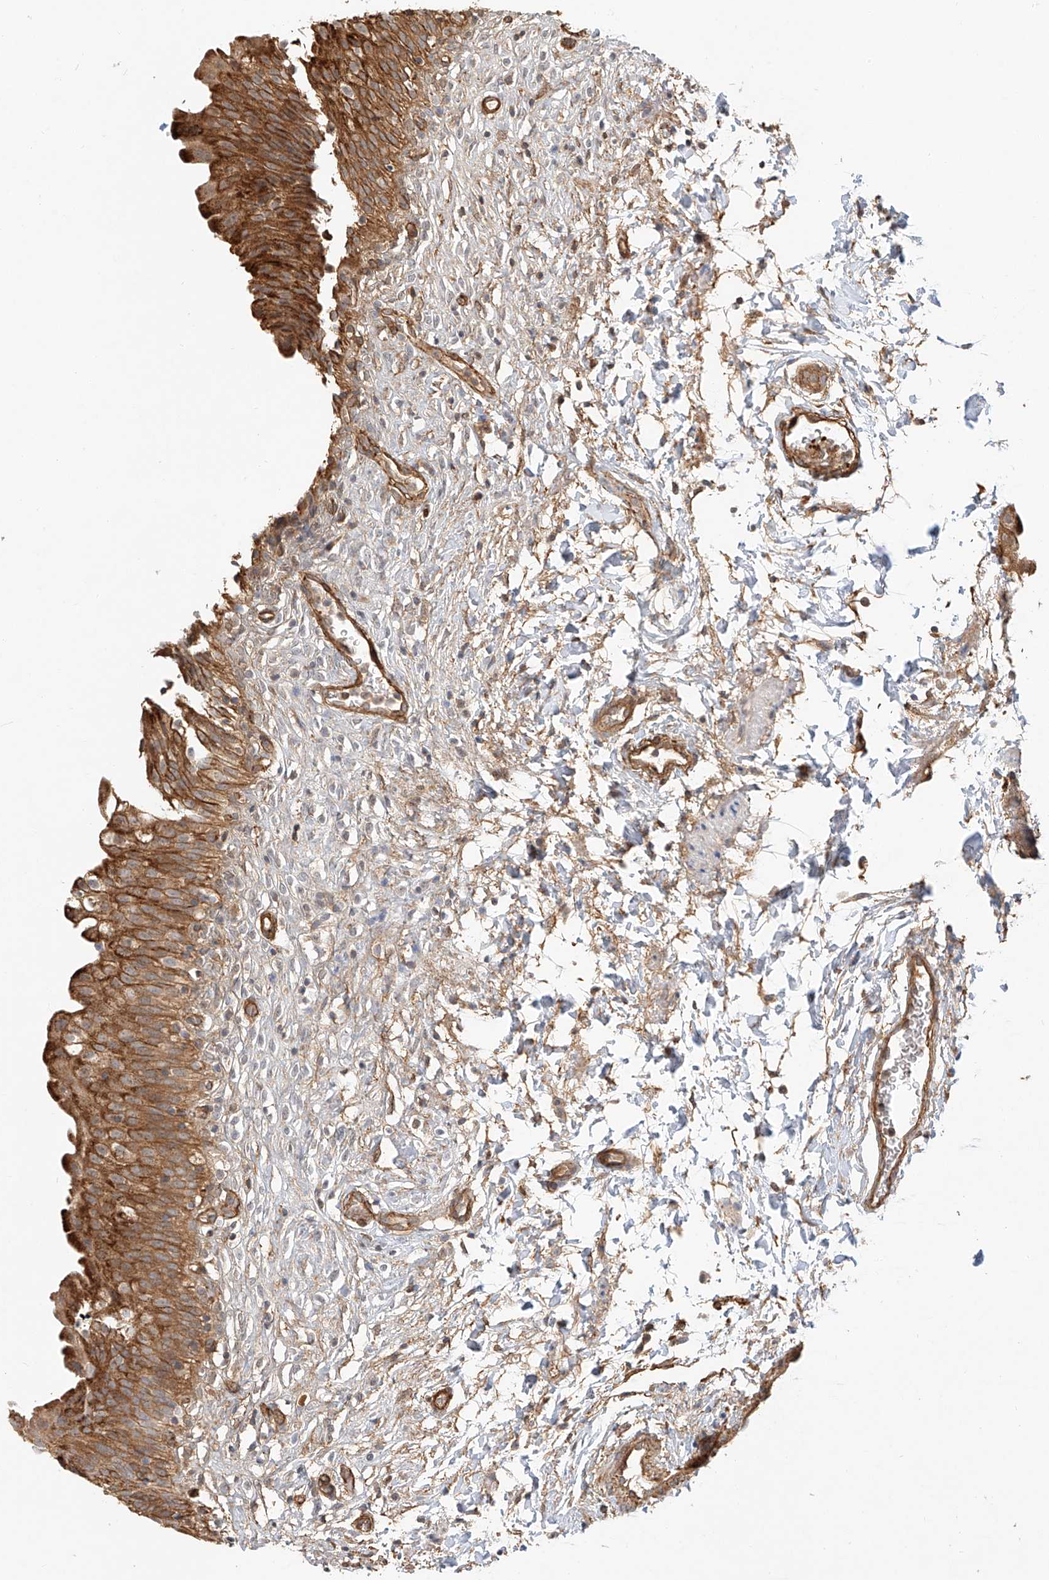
{"staining": {"intensity": "strong", "quantity": ">75%", "location": "cytoplasmic/membranous"}, "tissue": "urinary bladder", "cell_type": "Urothelial cells", "image_type": "normal", "snomed": [{"axis": "morphology", "description": "Normal tissue, NOS"}, {"axis": "topography", "description": "Urinary bladder"}], "caption": "Strong cytoplasmic/membranous expression for a protein is appreciated in approximately >75% of urothelial cells of benign urinary bladder using immunohistochemistry (IHC).", "gene": "CSMD3", "patient": {"sex": "male", "age": 55}}